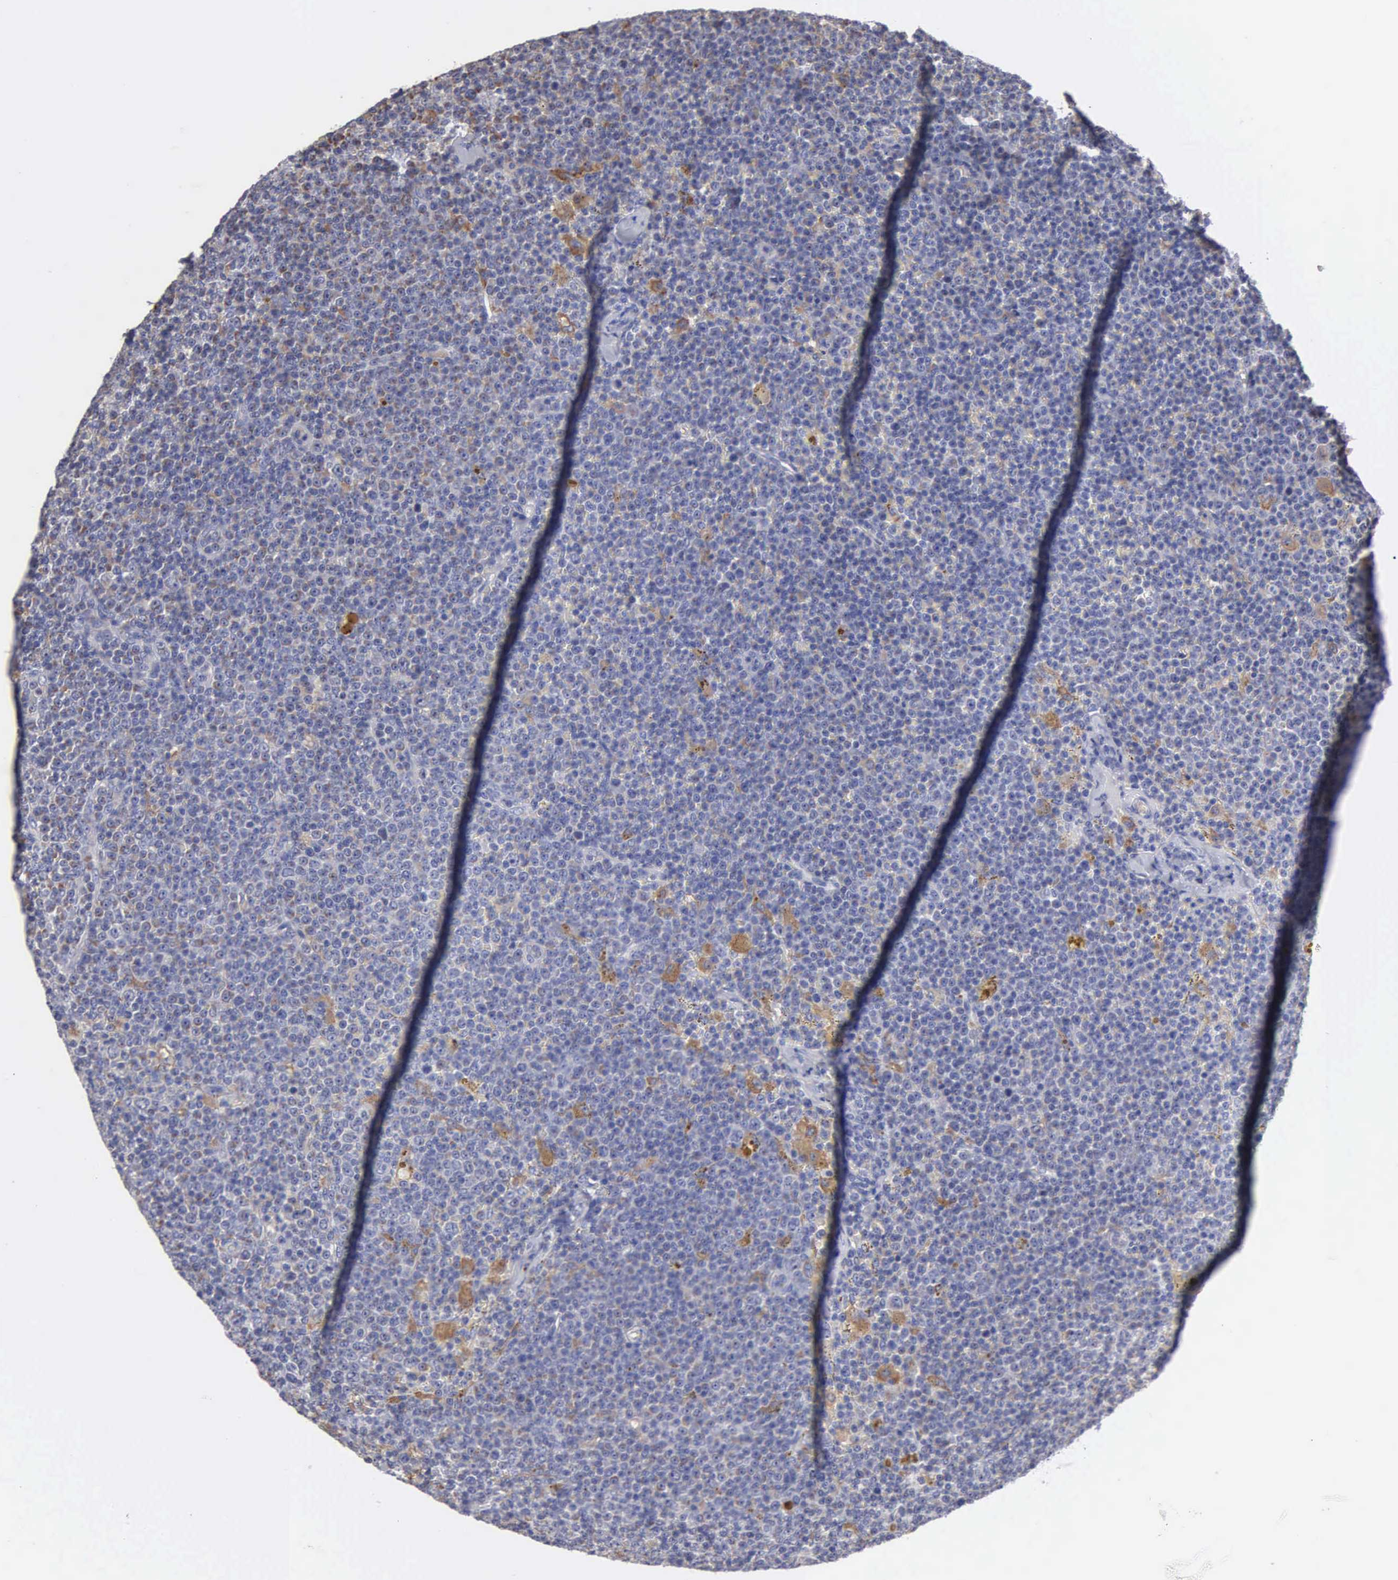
{"staining": {"intensity": "negative", "quantity": "none", "location": "none"}, "tissue": "lymphoma", "cell_type": "Tumor cells", "image_type": "cancer", "snomed": [{"axis": "morphology", "description": "Malignant lymphoma, non-Hodgkin's type, Low grade"}, {"axis": "topography", "description": "Lymph node"}], "caption": "The immunohistochemistry (IHC) image has no significant staining in tumor cells of malignant lymphoma, non-Hodgkin's type (low-grade) tissue.", "gene": "PTGS2", "patient": {"sex": "male", "age": 50}}